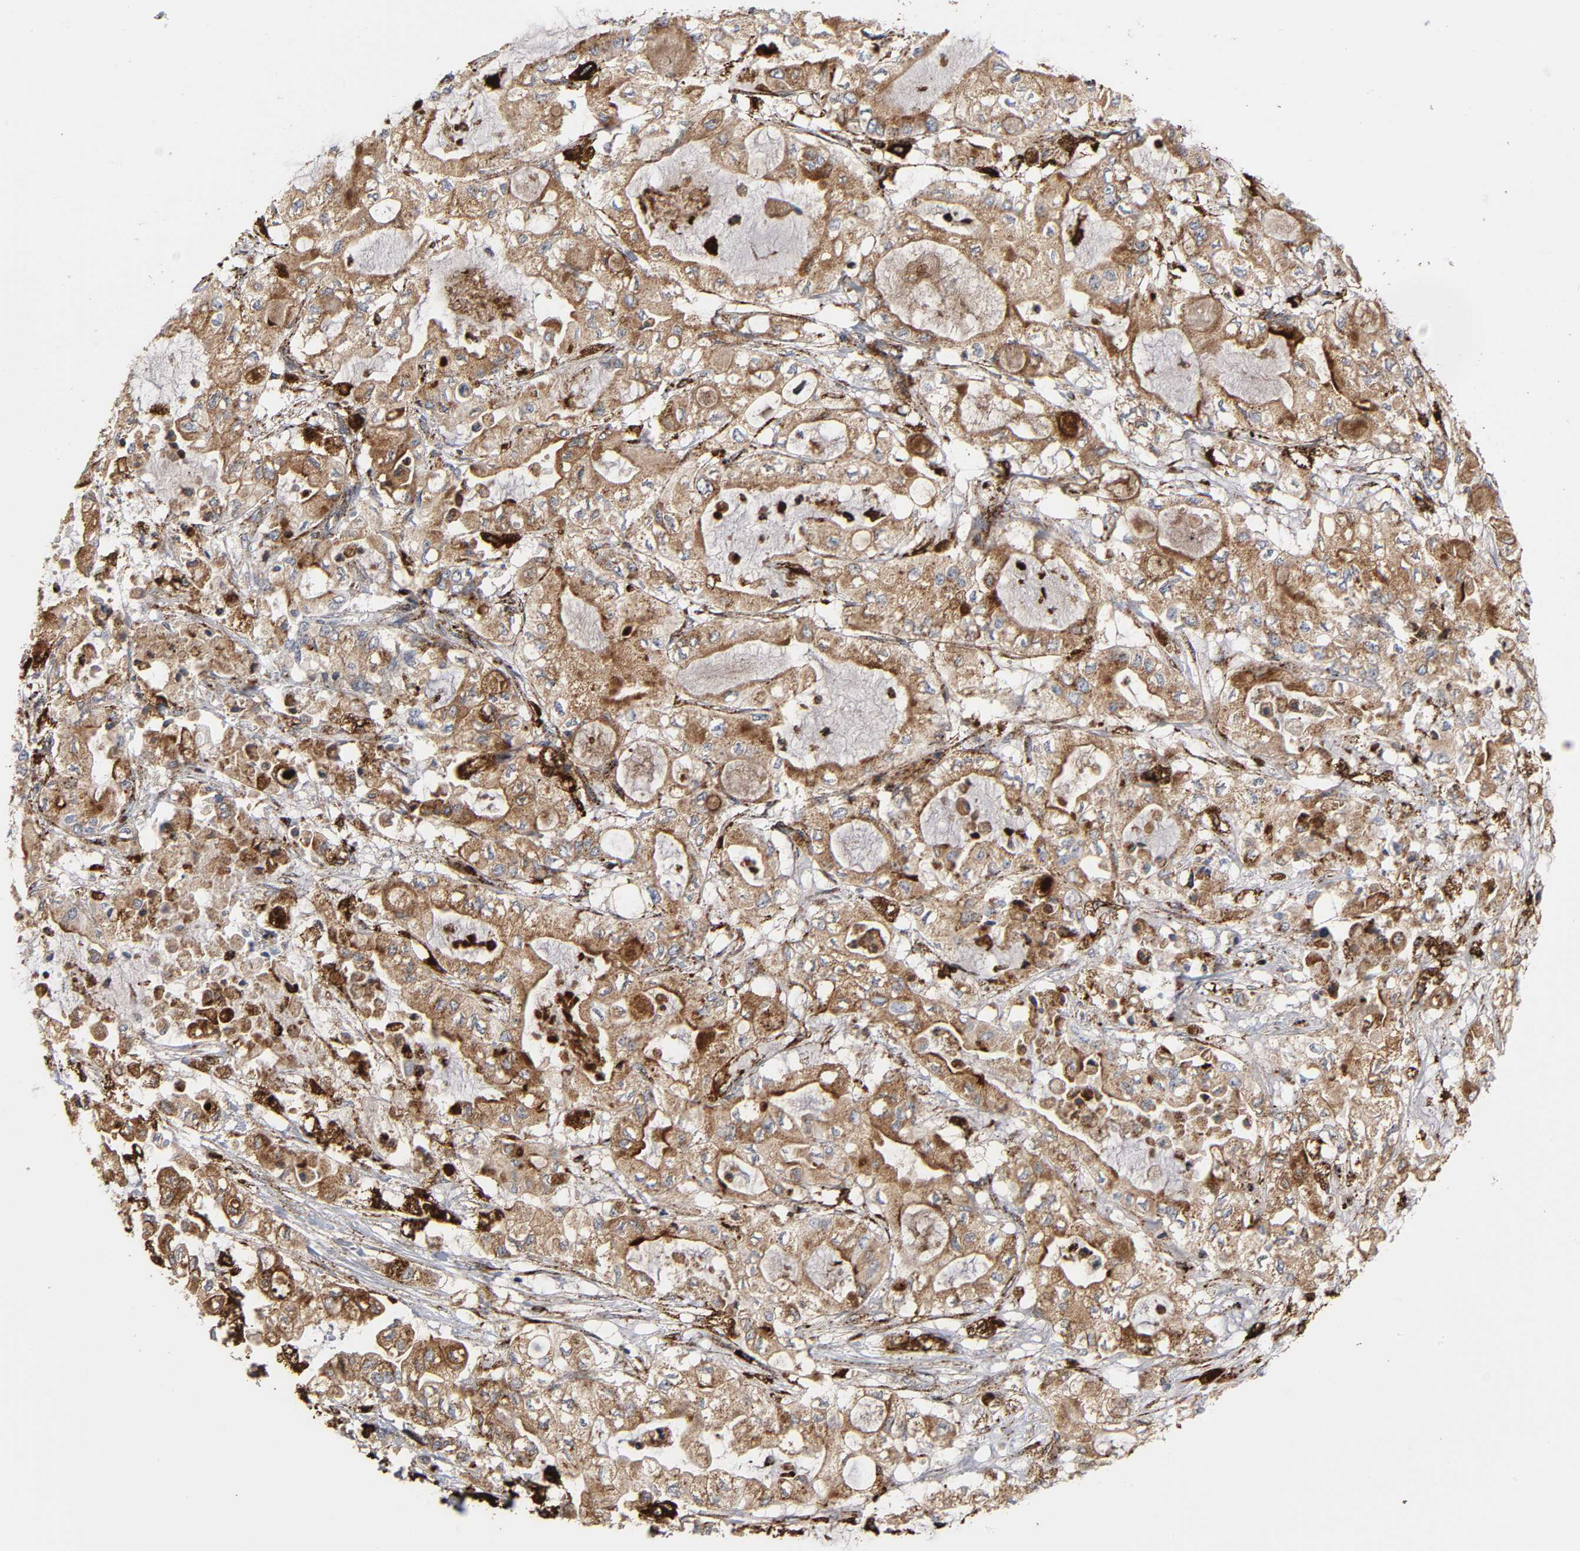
{"staining": {"intensity": "moderate", "quantity": ">75%", "location": "cytoplasmic/membranous"}, "tissue": "pancreatic cancer", "cell_type": "Tumor cells", "image_type": "cancer", "snomed": [{"axis": "morphology", "description": "Adenocarcinoma, NOS"}, {"axis": "topography", "description": "Pancreas"}], "caption": "The immunohistochemical stain shows moderate cytoplasmic/membranous expression in tumor cells of pancreatic cancer (adenocarcinoma) tissue.", "gene": "PSAP", "patient": {"sex": "male", "age": 79}}